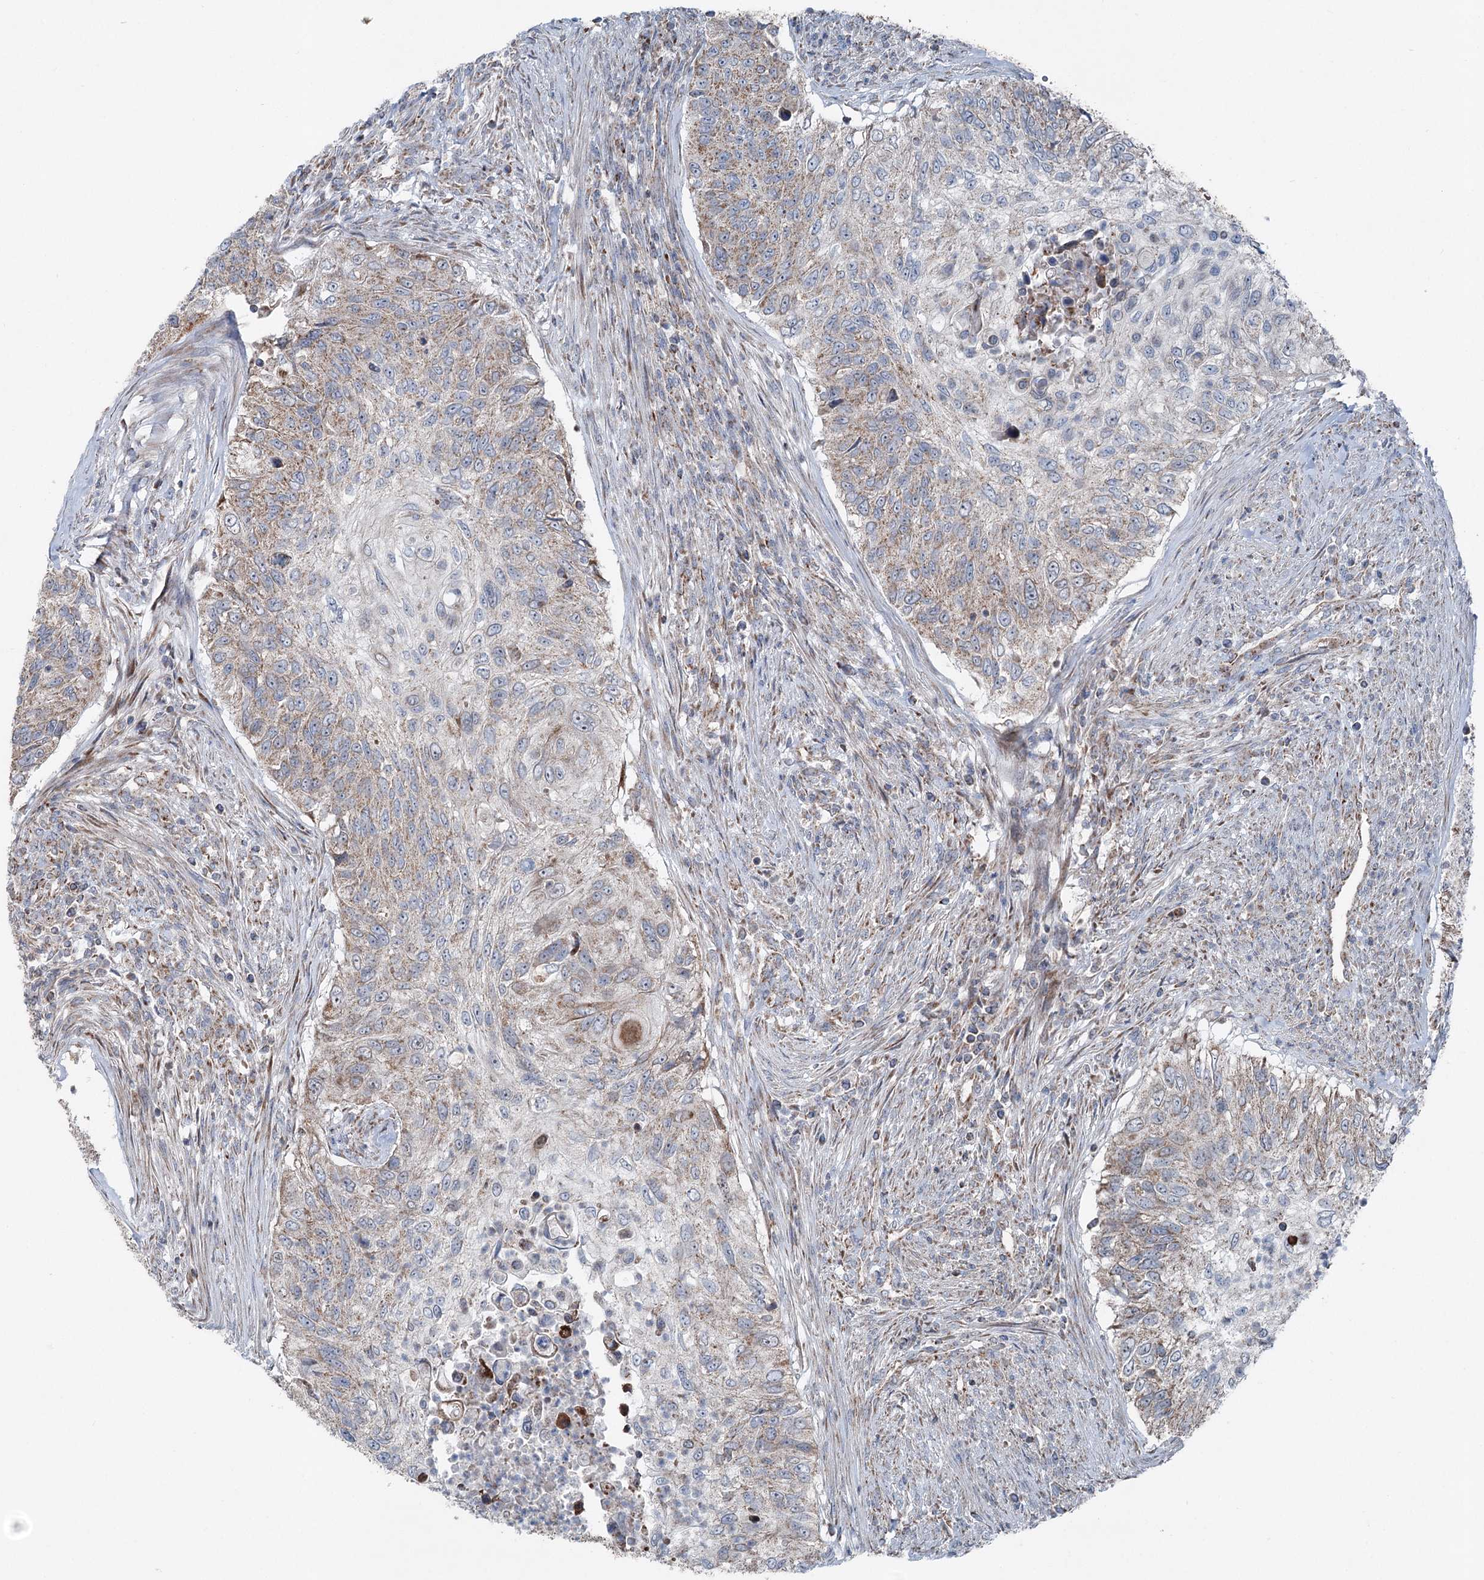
{"staining": {"intensity": "weak", "quantity": "<25%", "location": "cytoplasmic/membranous"}, "tissue": "urothelial cancer", "cell_type": "Tumor cells", "image_type": "cancer", "snomed": [{"axis": "morphology", "description": "Urothelial carcinoma, High grade"}, {"axis": "topography", "description": "Urinary bladder"}], "caption": "There is no significant expression in tumor cells of urothelial cancer.", "gene": "UCN3", "patient": {"sex": "female", "age": 60}}